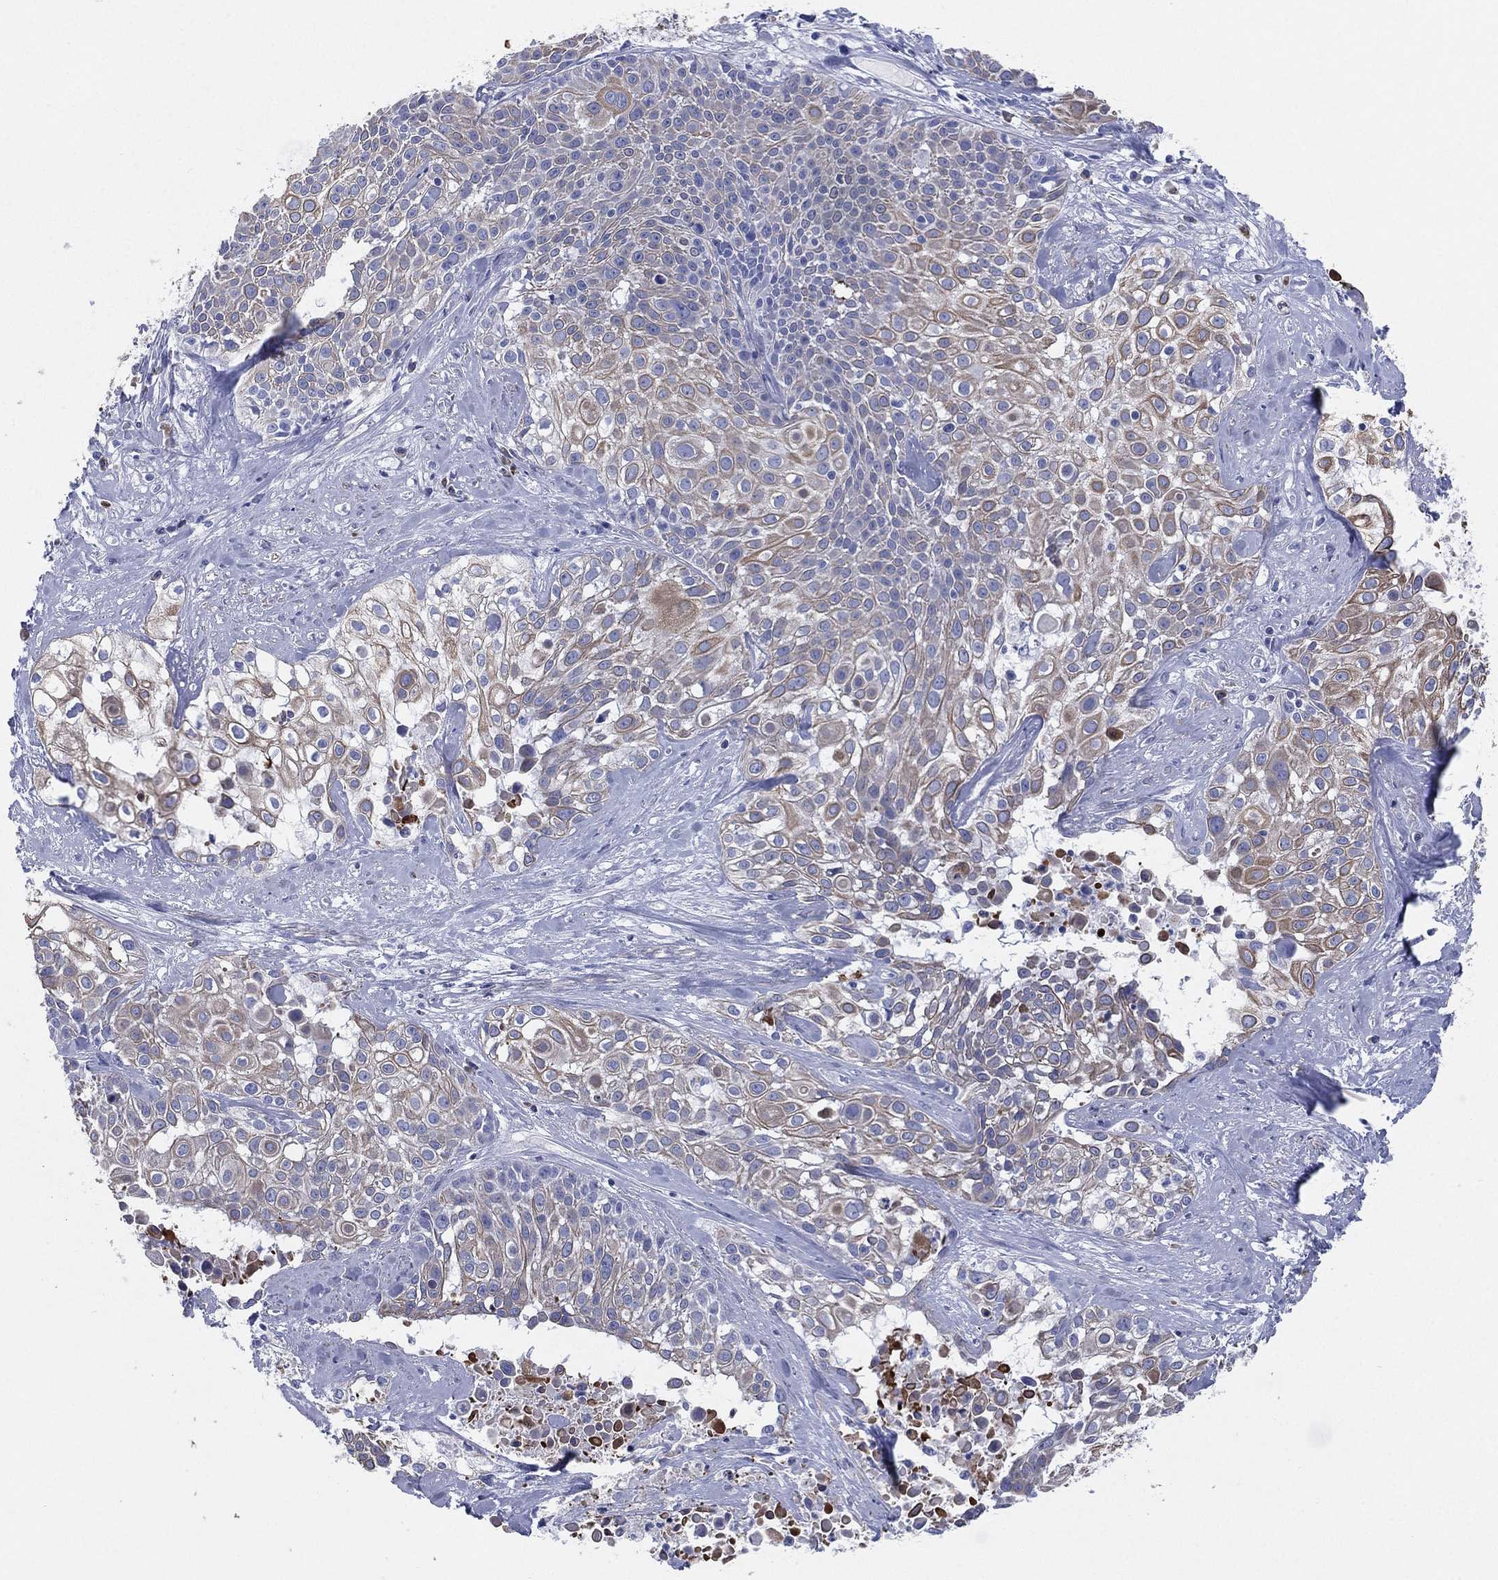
{"staining": {"intensity": "moderate", "quantity": "25%-75%", "location": "cytoplasmic/membranous"}, "tissue": "cervical cancer", "cell_type": "Tumor cells", "image_type": "cancer", "snomed": [{"axis": "morphology", "description": "Squamous cell carcinoma, NOS"}, {"axis": "topography", "description": "Cervix"}], "caption": "An immunohistochemistry (IHC) micrograph of neoplastic tissue is shown. Protein staining in brown labels moderate cytoplasmic/membranous positivity in cervical squamous cell carcinoma within tumor cells.", "gene": "CD79A", "patient": {"sex": "female", "age": 39}}